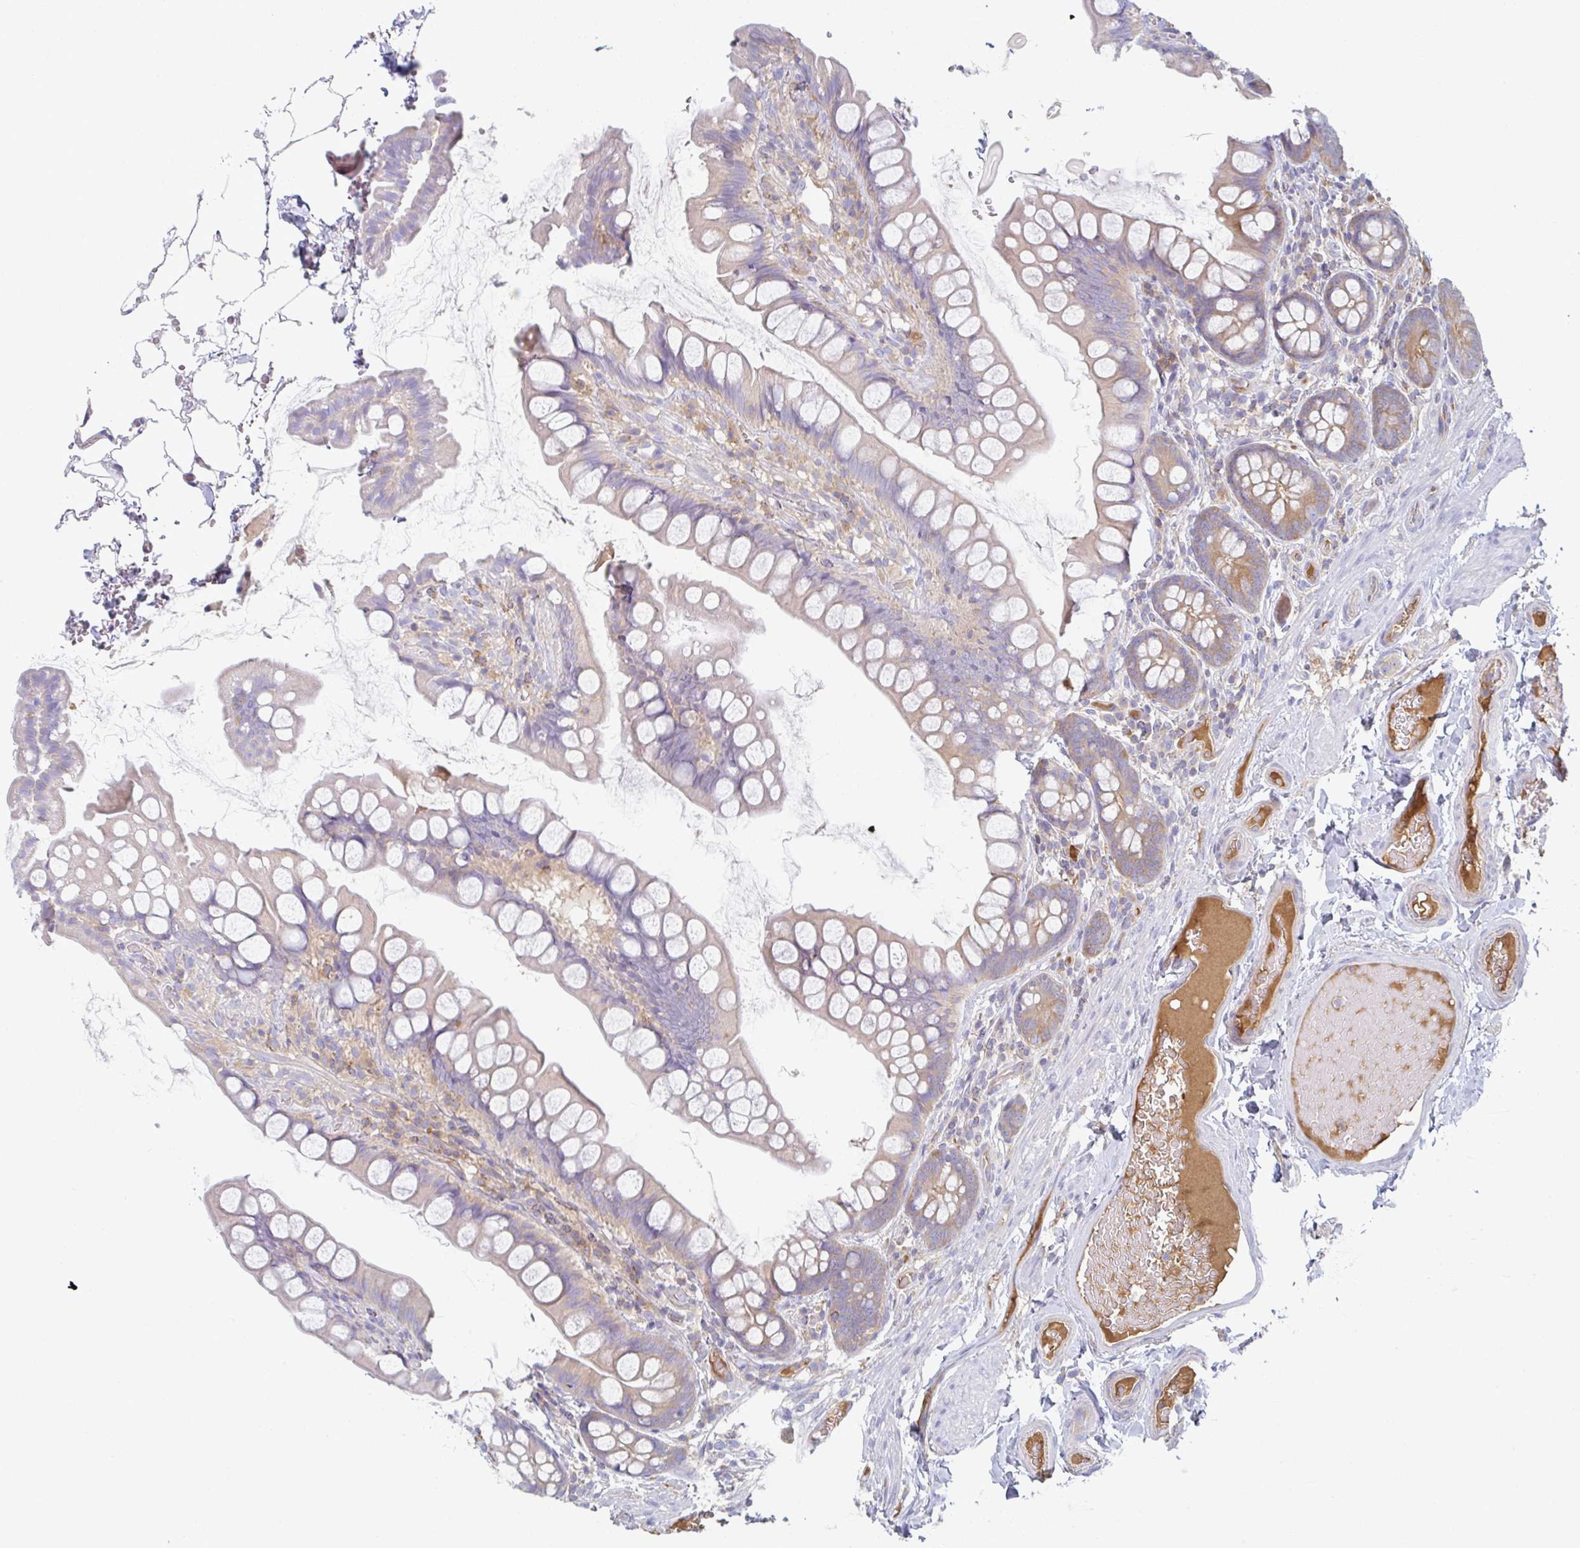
{"staining": {"intensity": "weak", "quantity": "25%-75%", "location": "cytoplasmic/membranous"}, "tissue": "small intestine", "cell_type": "Glandular cells", "image_type": "normal", "snomed": [{"axis": "morphology", "description": "Normal tissue, NOS"}, {"axis": "topography", "description": "Small intestine"}], "caption": "A brown stain labels weak cytoplasmic/membranous staining of a protein in glandular cells of benign human small intestine.", "gene": "AMPD2", "patient": {"sex": "male", "age": 70}}